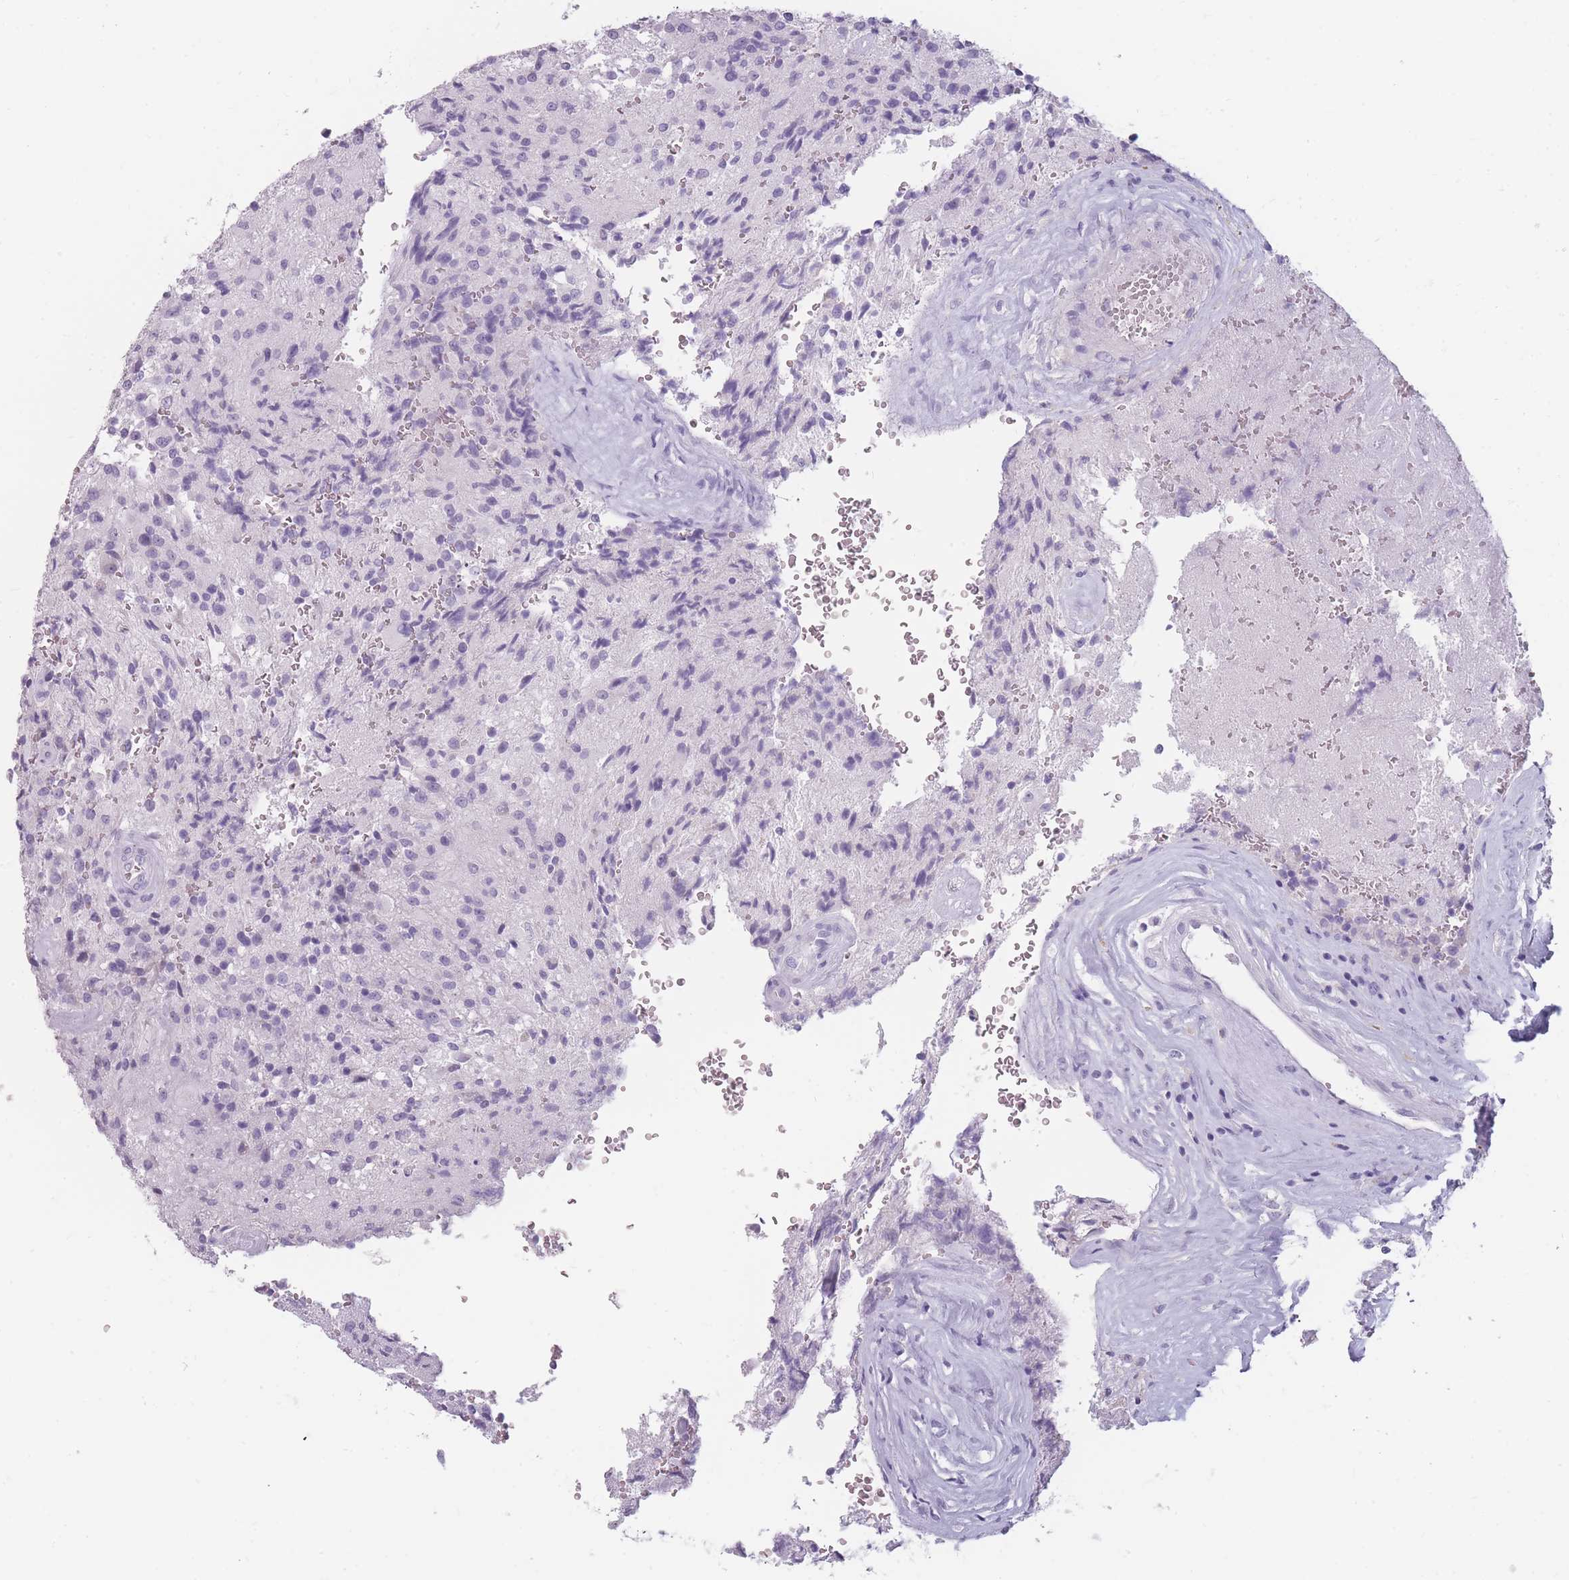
{"staining": {"intensity": "negative", "quantity": "none", "location": "none"}, "tissue": "glioma", "cell_type": "Tumor cells", "image_type": "cancer", "snomed": [{"axis": "morphology", "description": "Normal tissue, NOS"}, {"axis": "morphology", "description": "Glioma, malignant, High grade"}, {"axis": "topography", "description": "Cerebral cortex"}], "caption": "An image of malignant glioma (high-grade) stained for a protein shows no brown staining in tumor cells.", "gene": "CCNO", "patient": {"sex": "male", "age": 56}}